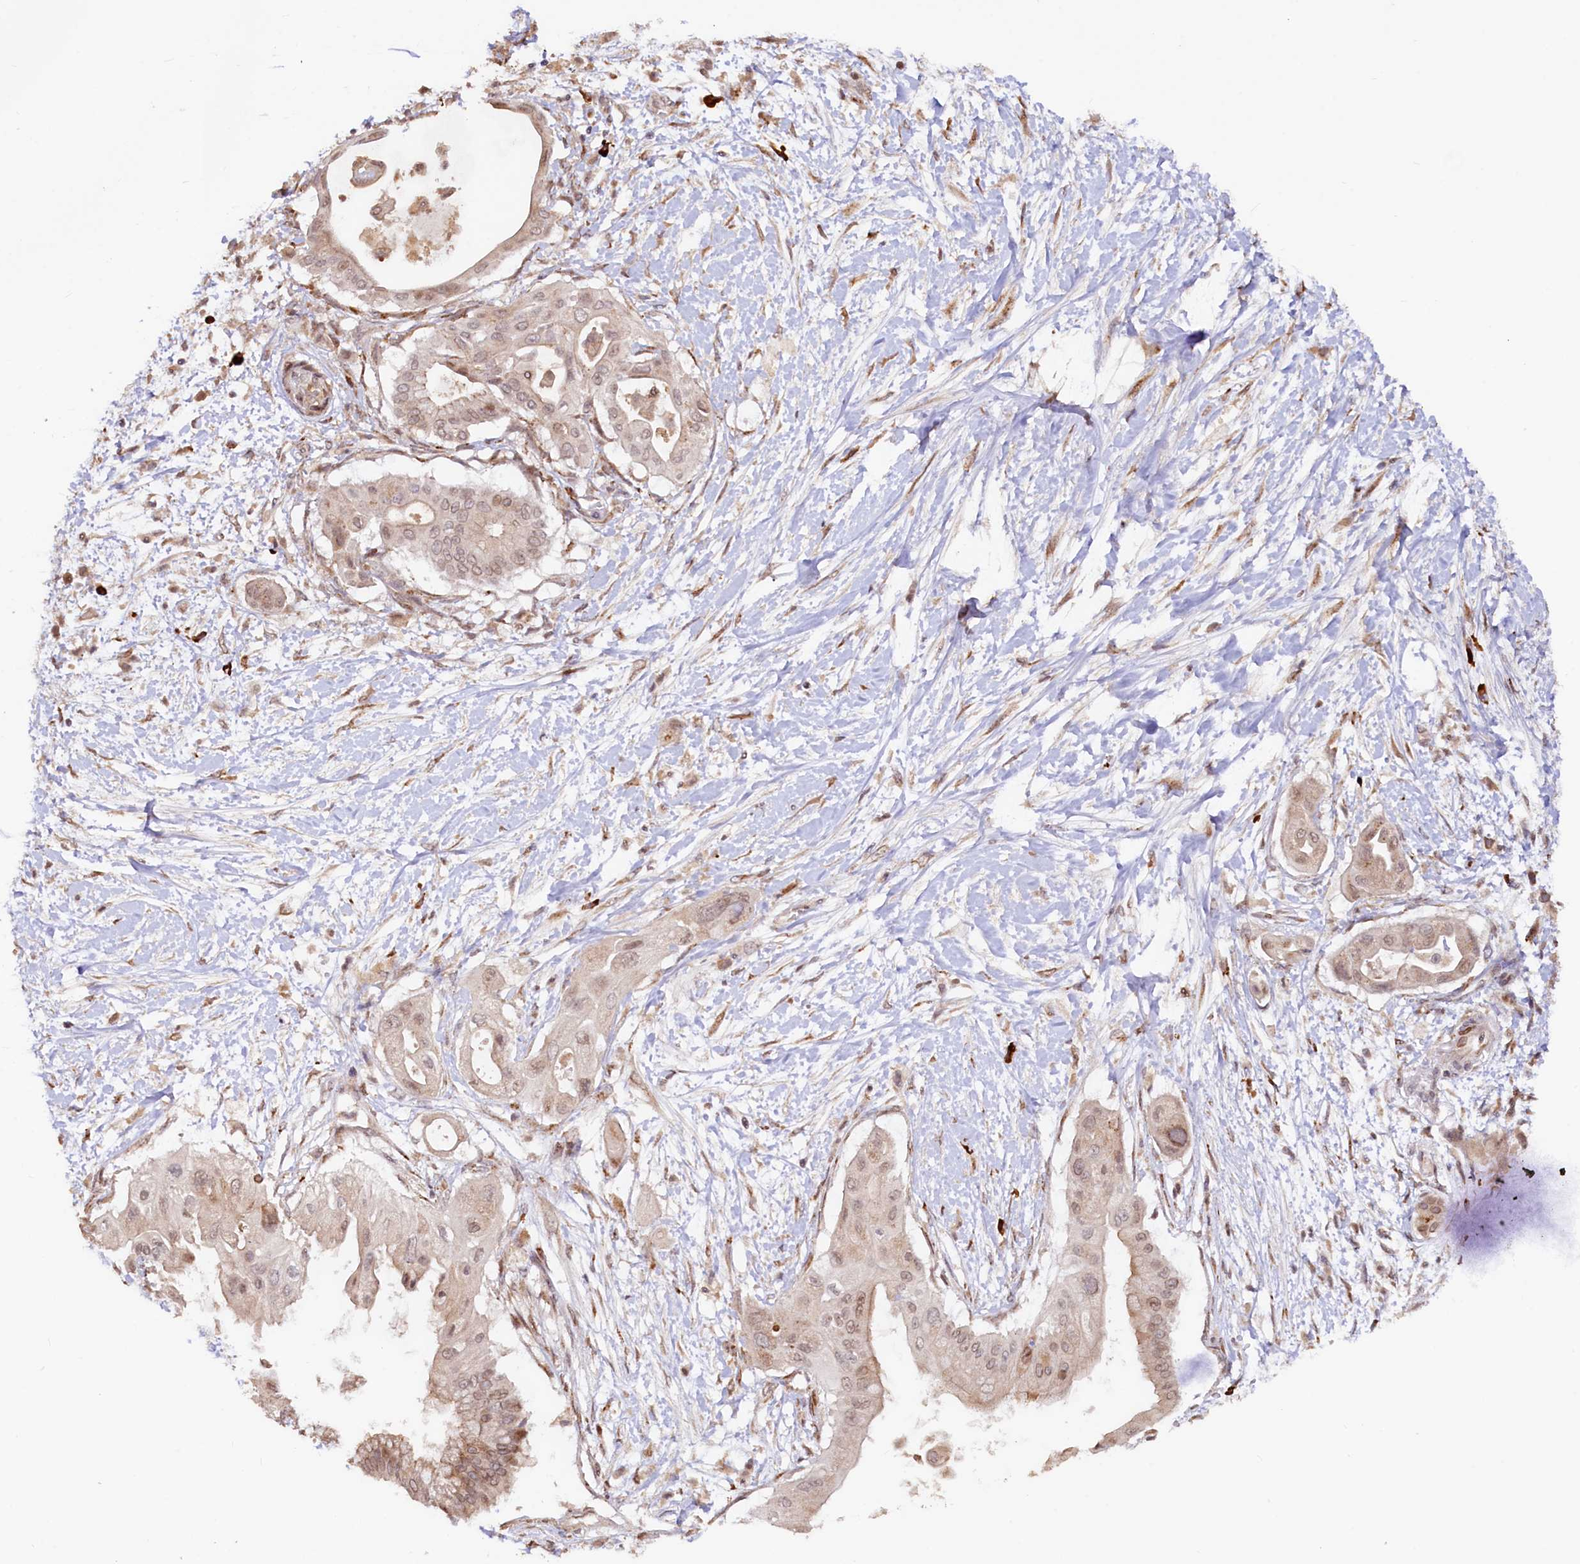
{"staining": {"intensity": "weak", "quantity": ">75%", "location": "cytoplasmic/membranous,nuclear"}, "tissue": "pancreatic cancer", "cell_type": "Tumor cells", "image_type": "cancer", "snomed": [{"axis": "morphology", "description": "Adenocarcinoma, NOS"}, {"axis": "topography", "description": "Pancreas"}], "caption": "Pancreatic cancer was stained to show a protein in brown. There is low levels of weak cytoplasmic/membranous and nuclear positivity in approximately >75% of tumor cells.", "gene": "C5orf15", "patient": {"sex": "male", "age": 68}}